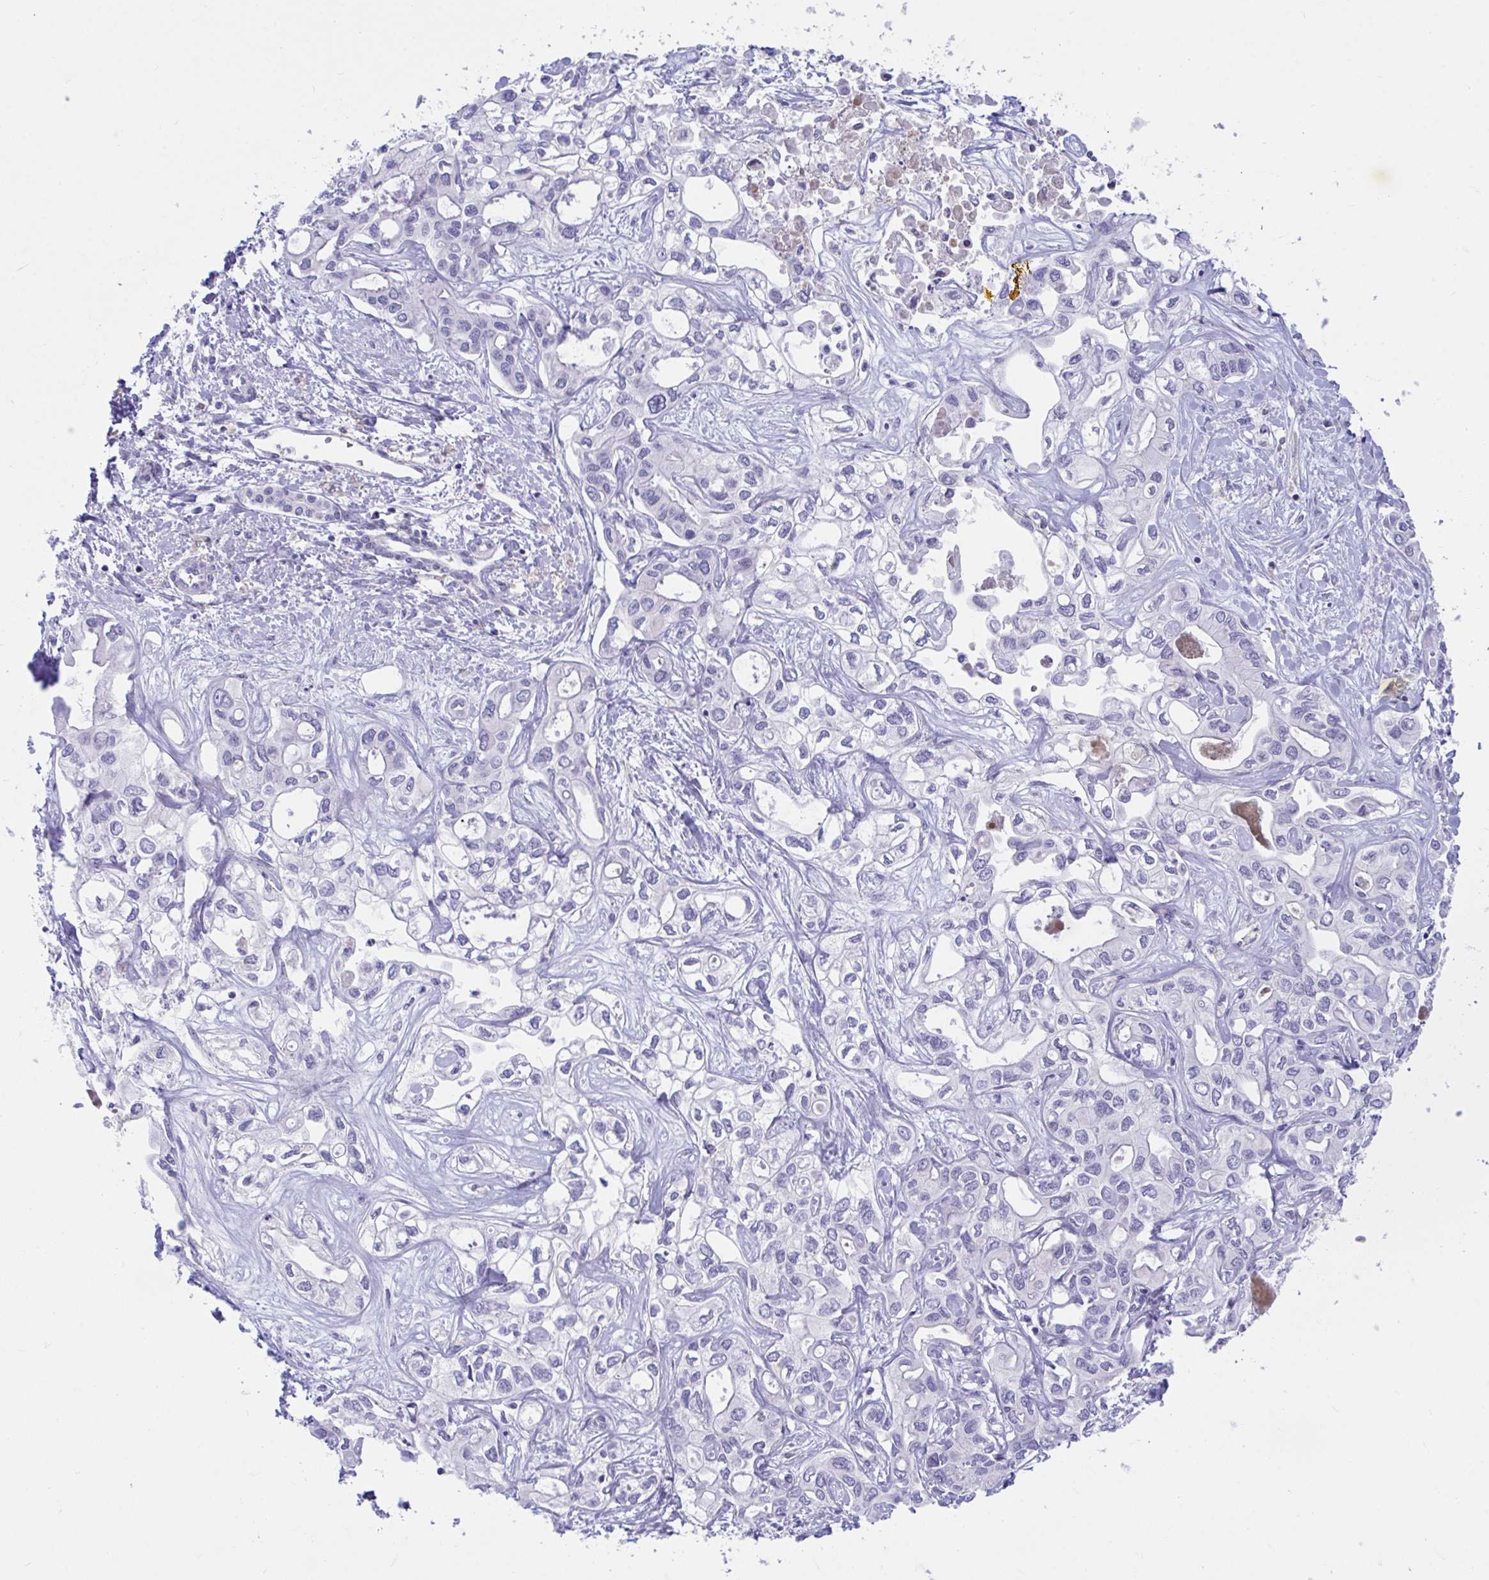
{"staining": {"intensity": "negative", "quantity": "none", "location": "none"}, "tissue": "liver cancer", "cell_type": "Tumor cells", "image_type": "cancer", "snomed": [{"axis": "morphology", "description": "Cholangiocarcinoma"}, {"axis": "topography", "description": "Liver"}], "caption": "A high-resolution histopathology image shows immunohistochemistry (IHC) staining of cholangiocarcinoma (liver), which reveals no significant staining in tumor cells.", "gene": "CENPQ", "patient": {"sex": "female", "age": 64}}